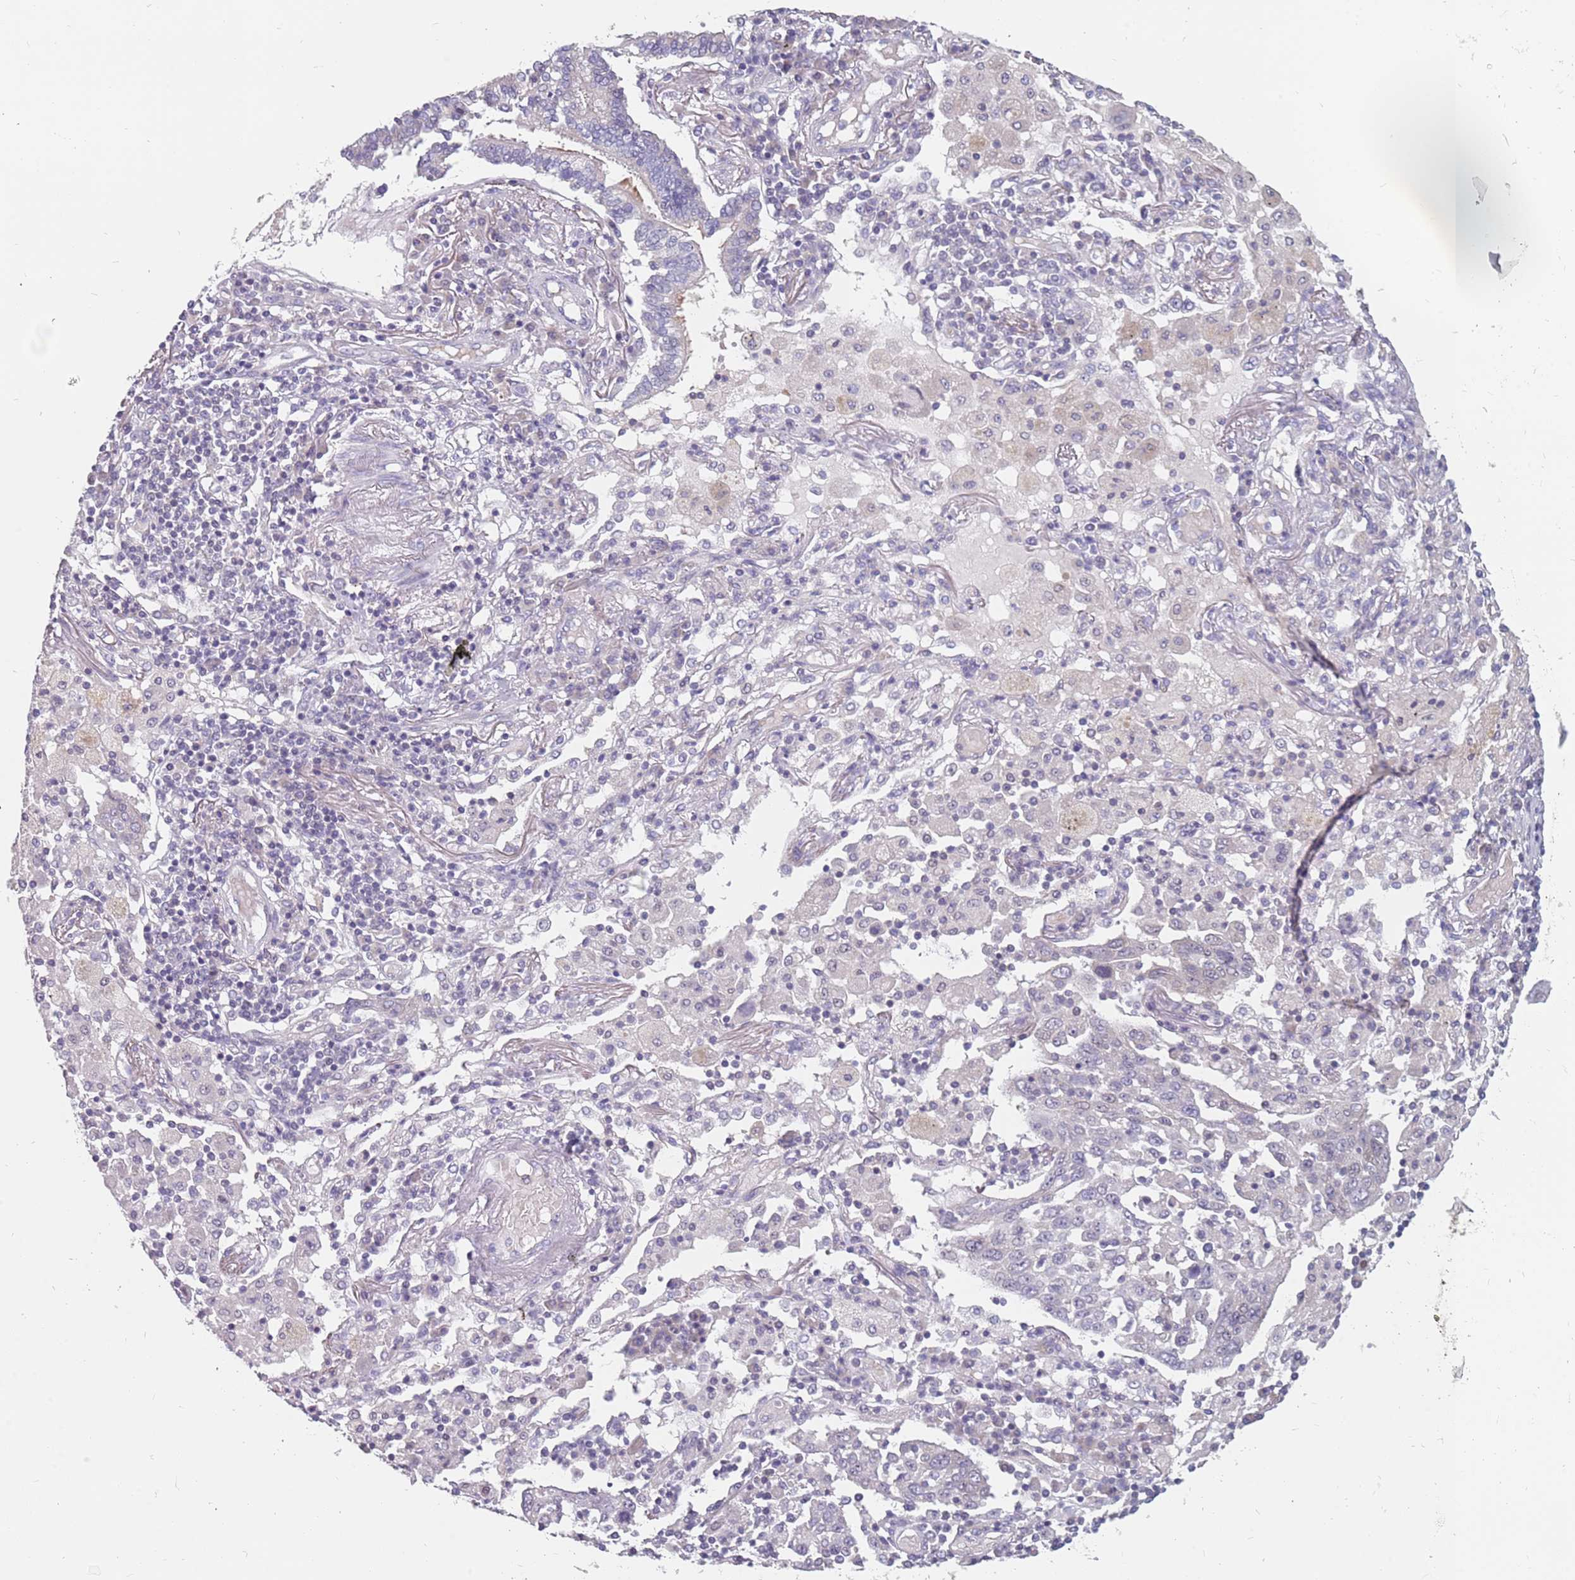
{"staining": {"intensity": "negative", "quantity": "none", "location": "none"}, "tissue": "lung cancer", "cell_type": "Tumor cells", "image_type": "cancer", "snomed": [{"axis": "morphology", "description": "Squamous cell carcinoma, NOS"}, {"axis": "topography", "description": "Lung"}], "caption": "Tumor cells are negative for protein expression in human squamous cell carcinoma (lung).", "gene": "CMTR2", "patient": {"sex": "male", "age": 65}}